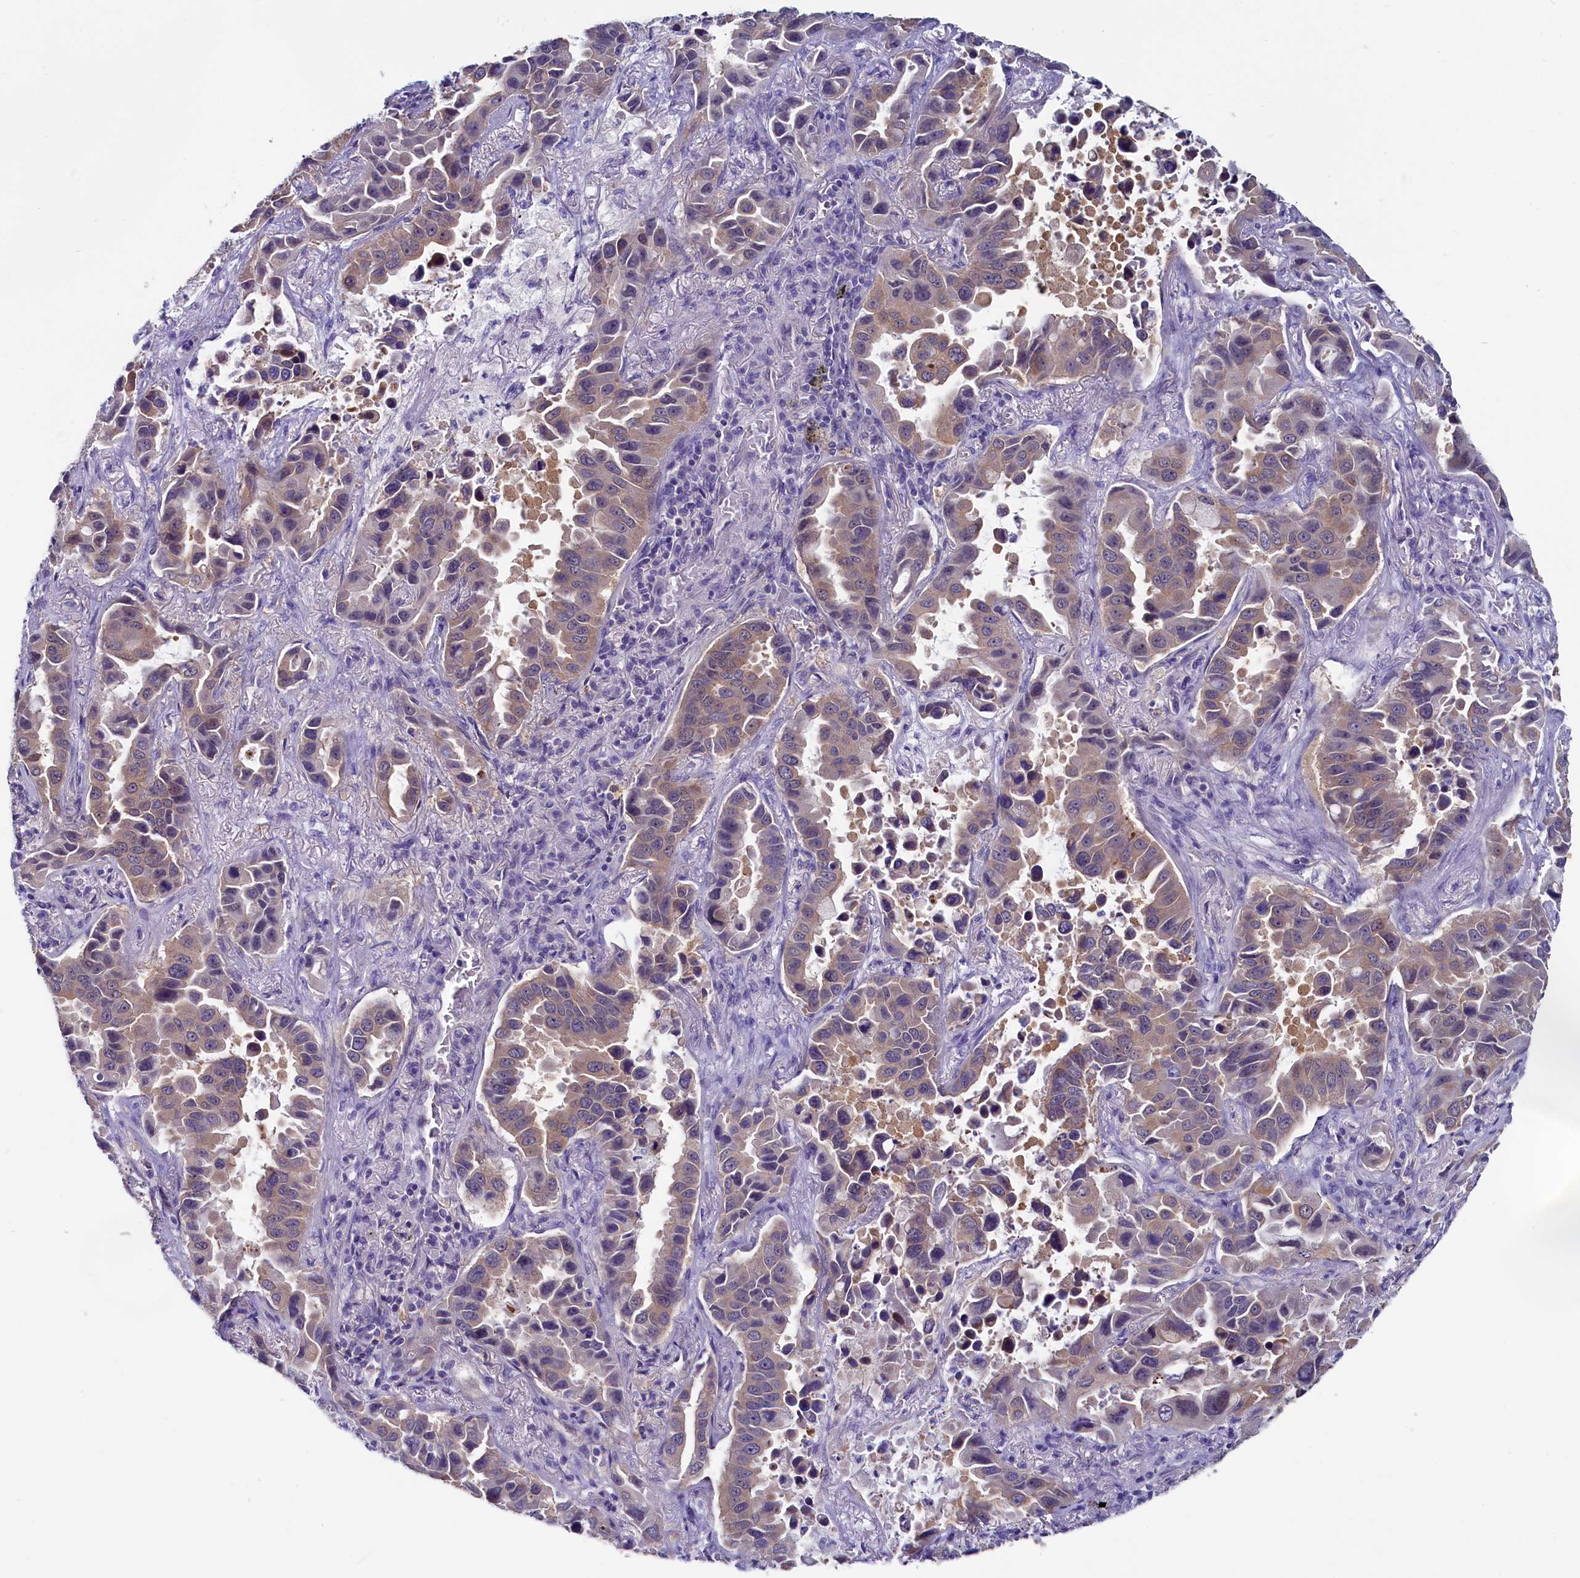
{"staining": {"intensity": "weak", "quantity": "25%-75%", "location": "cytoplasmic/membranous"}, "tissue": "lung cancer", "cell_type": "Tumor cells", "image_type": "cancer", "snomed": [{"axis": "morphology", "description": "Adenocarcinoma, NOS"}, {"axis": "topography", "description": "Lung"}], "caption": "Lung cancer stained with a protein marker shows weak staining in tumor cells.", "gene": "CIAPIN1", "patient": {"sex": "male", "age": 64}}